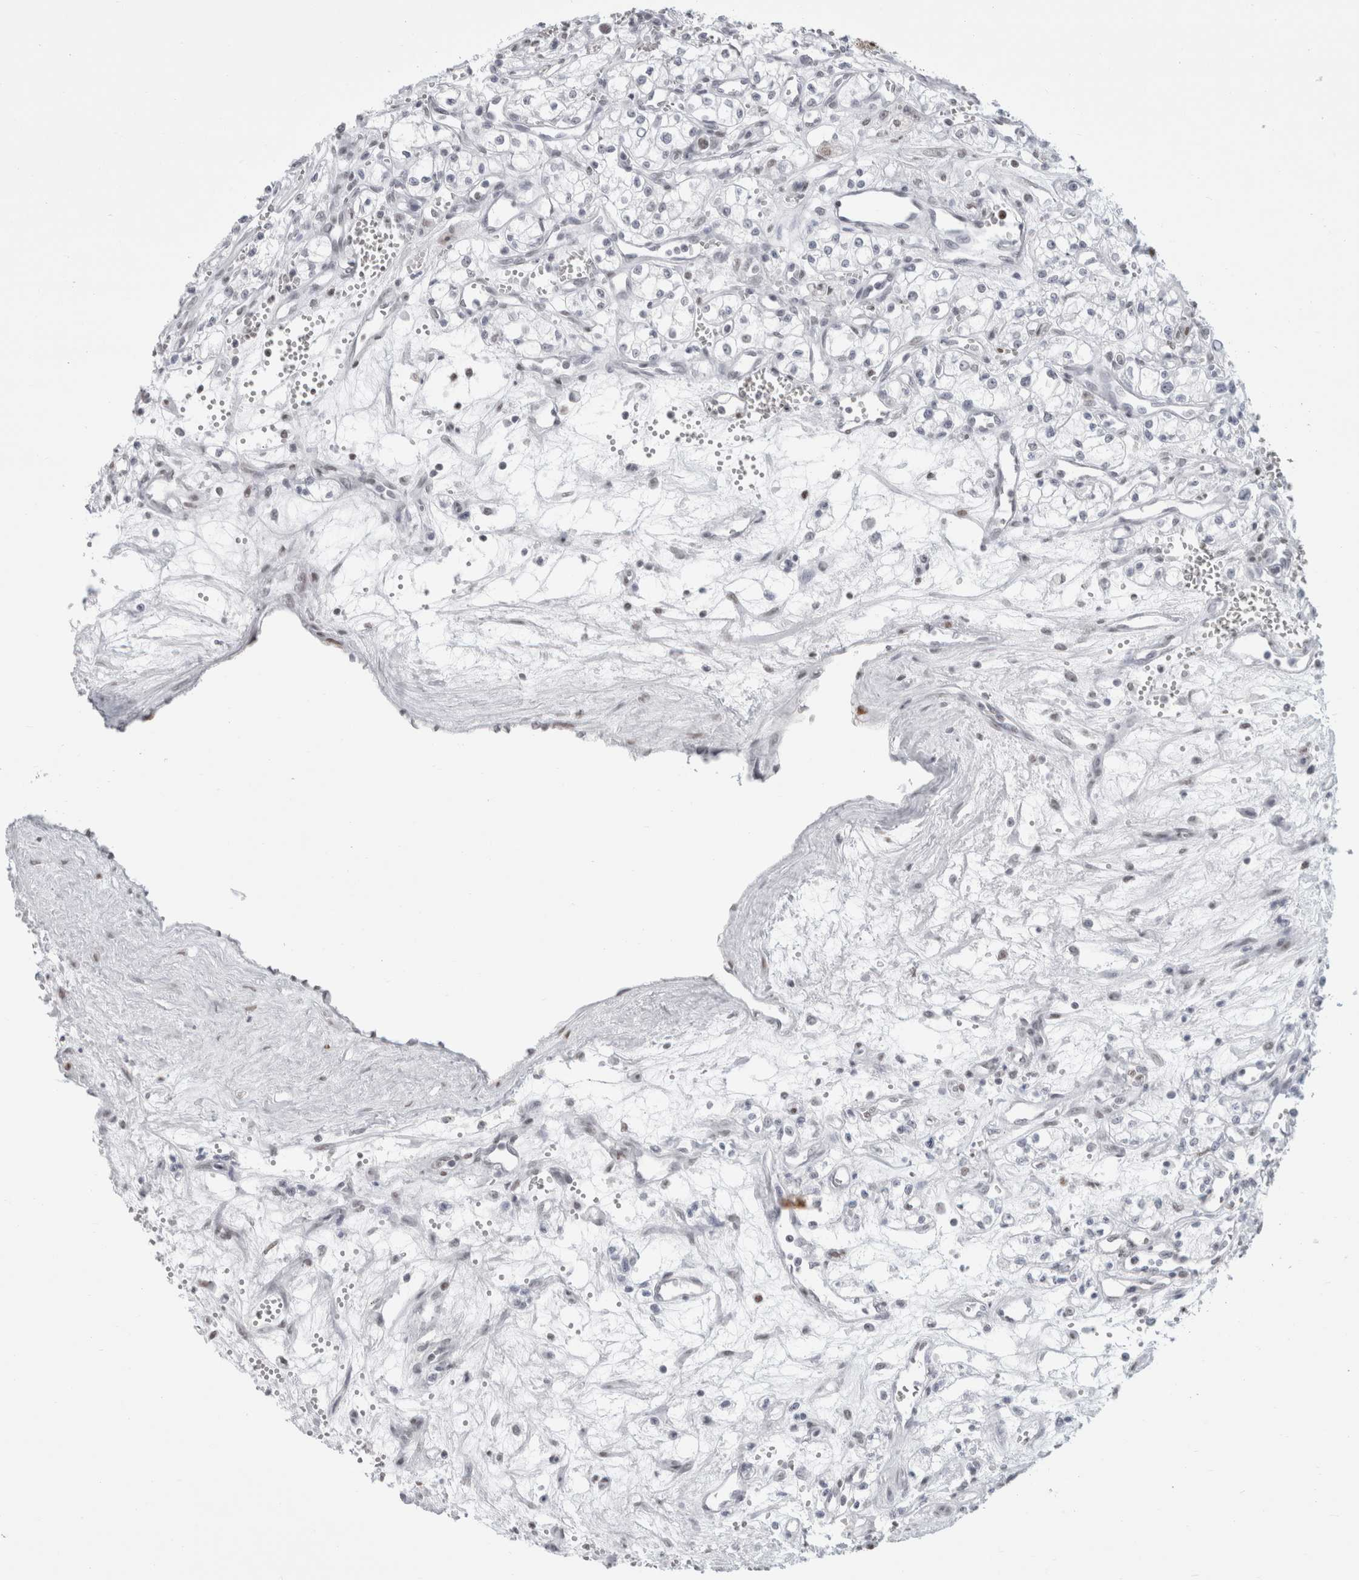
{"staining": {"intensity": "negative", "quantity": "none", "location": "none"}, "tissue": "renal cancer", "cell_type": "Tumor cells", "image_type": "cancer", "snomed": [{"axis": "morphology", "description": "Adenocarcinoma, NOS"}, {"axis": "topography", "description": "Kidney"}], "caption": "High magnification brightfield microscopy of renal cancer (adenocarcinoma) stained with DAB (3,3'-diaminobenzidine) (brown) and counterstained with hematoxylin (blue): tumor cells show no significant staining.", "gene": "SMARCC1", "patient": {"sex": "male", "age": 59}}